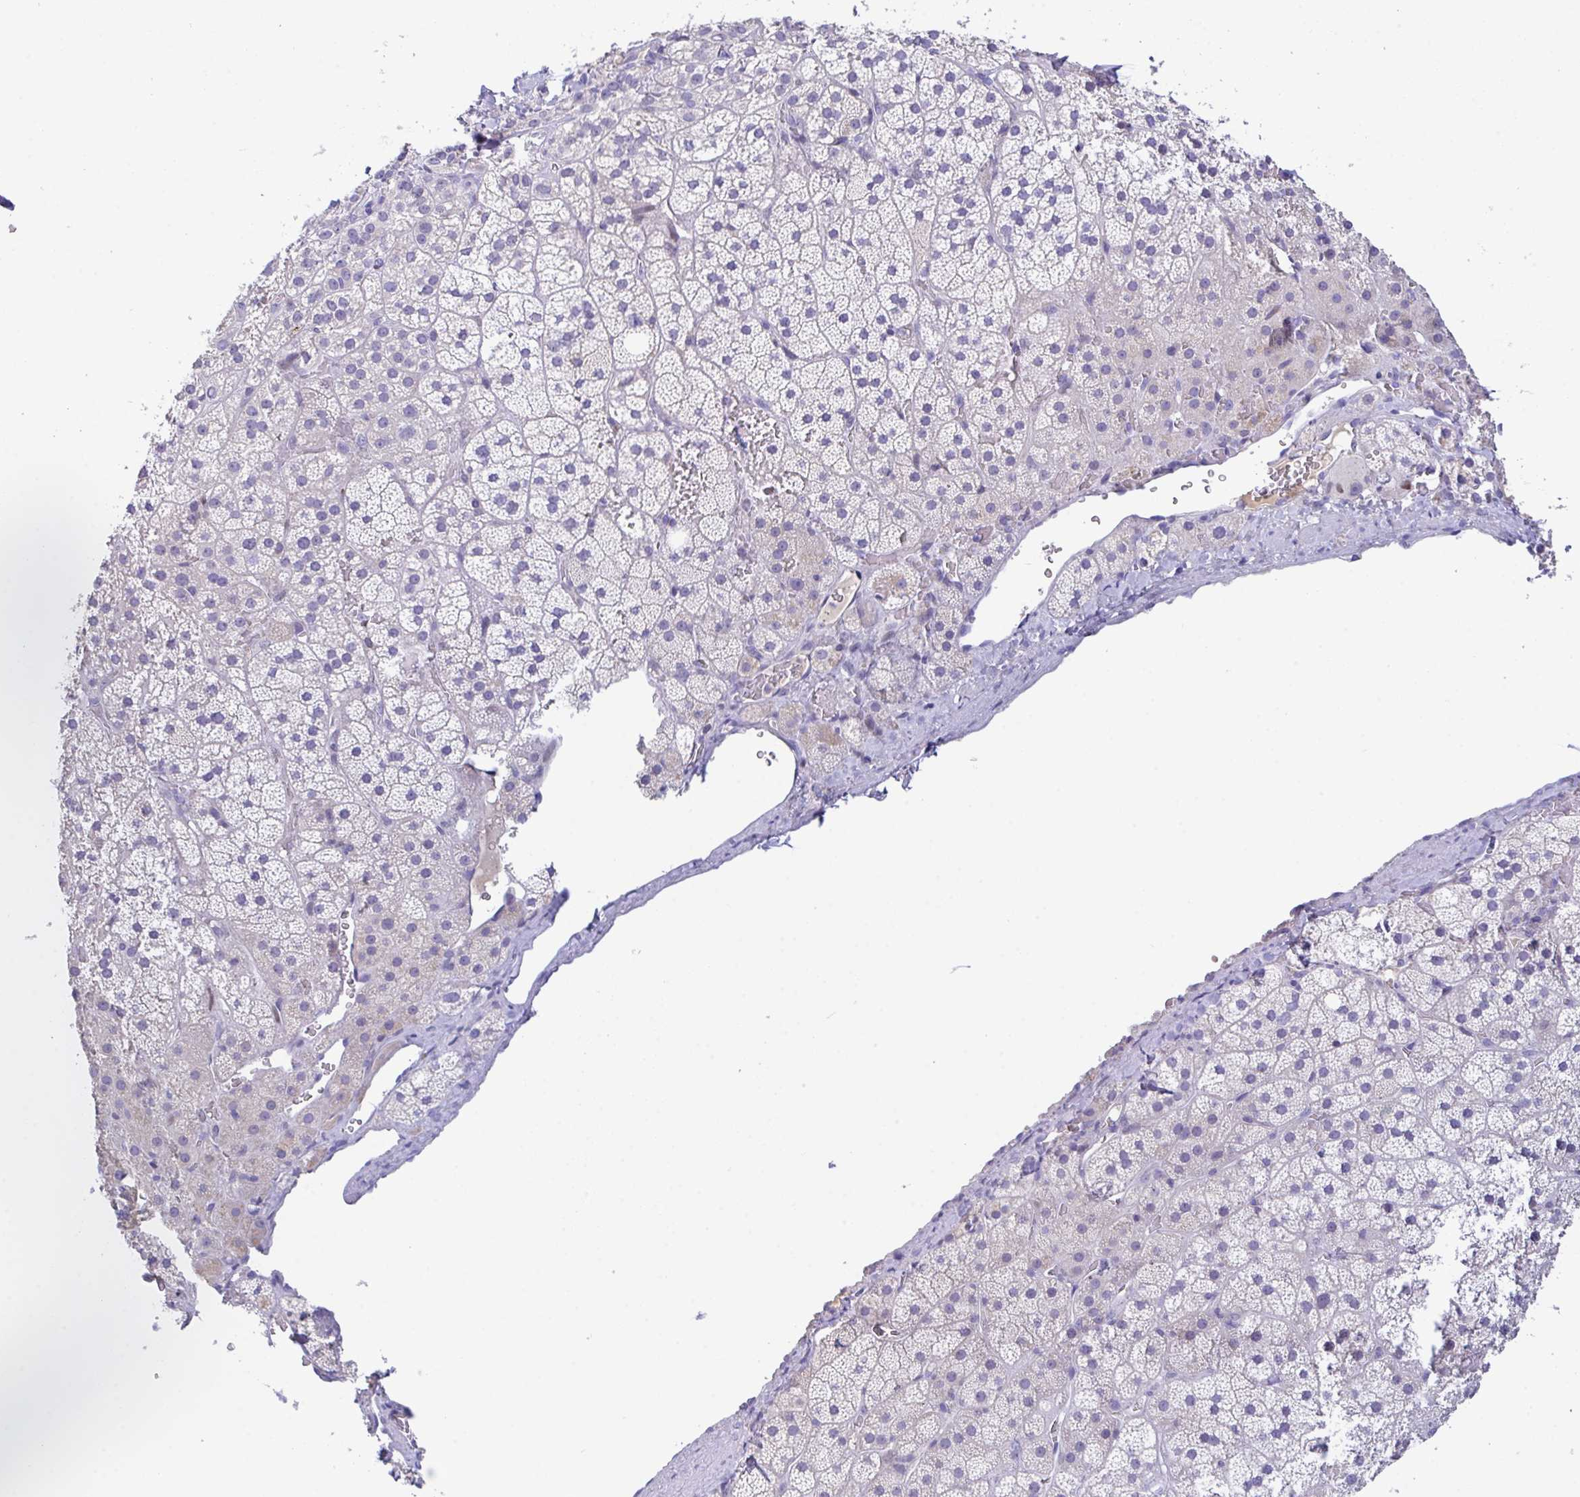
{"staining": {"intensity": "weak", "quantity": "<25%", "location": "cytoplasmic/membranous"}, "tissue": "adrenal gland", "cell_type": "Glandular cells", "image_type": "normal", "snomed": [{"axis": "morphology", "description": "Normal tissue, NOS"}, {"axis": "topography", "description": "Adrenal gland"}], "caption": "Image shows no protein staining in glandular cells of unremarkable adrenal gland.", "gene": "CA10", "patient": {"sex": "male", "age": 57}}